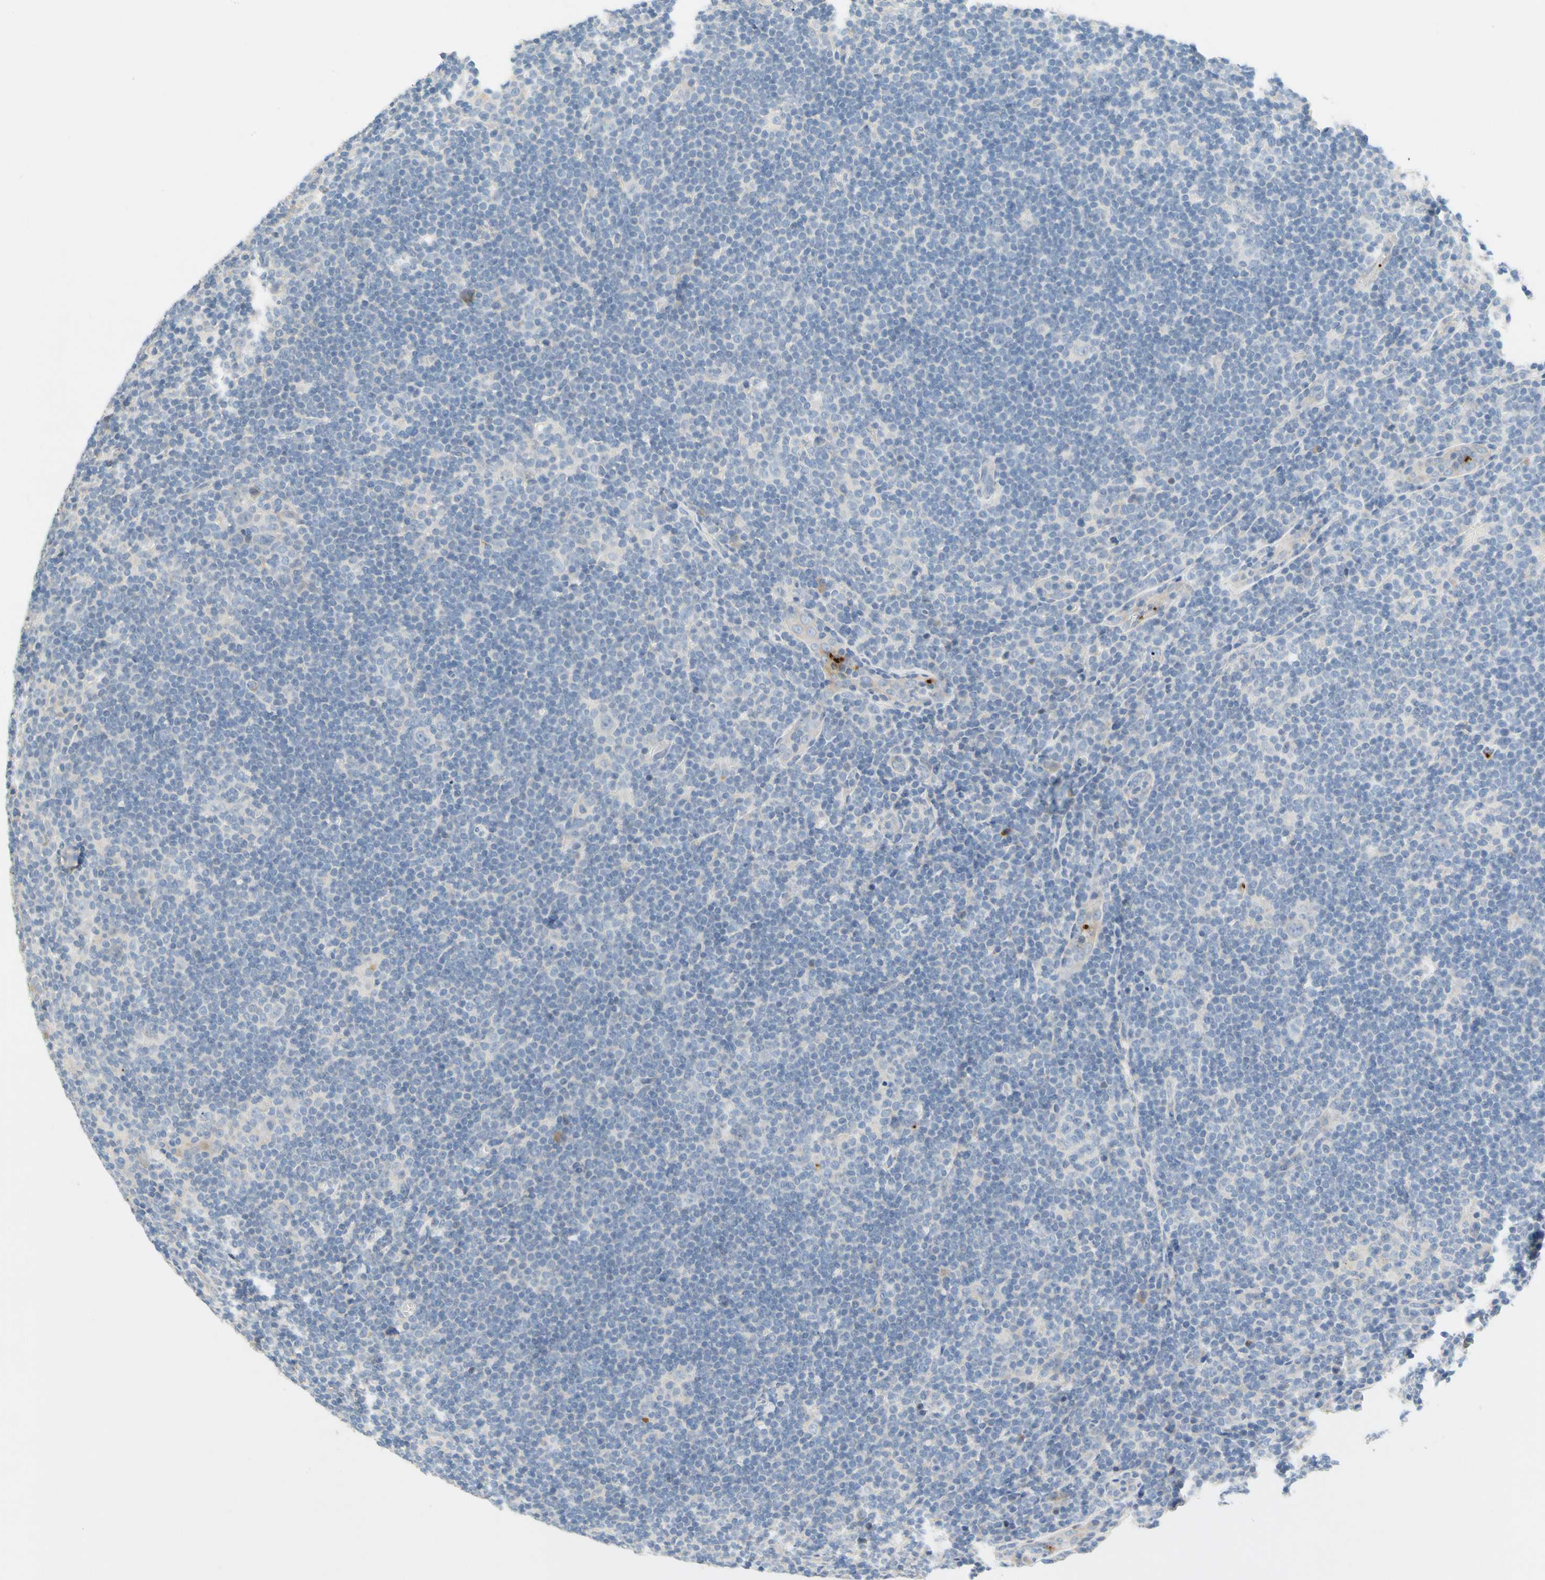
{"staining": {"intensity": "negative", "quantity": "none", "location": "none"}, "tissue": "lymphoma", "cell_type": "Tumor cells", "image_type": "cancer", "snomed": [{"axis": "morphology", "description": "Hodgkin's disease, NOS"}, {"axis": "topography", "description": "Lymph node"}], "caption": "Micrograph shows no protein positivity in tumor cells of lymphoma tissue.", "gene": "PPBP", "patient": {"sex": "female", "age": 57}}